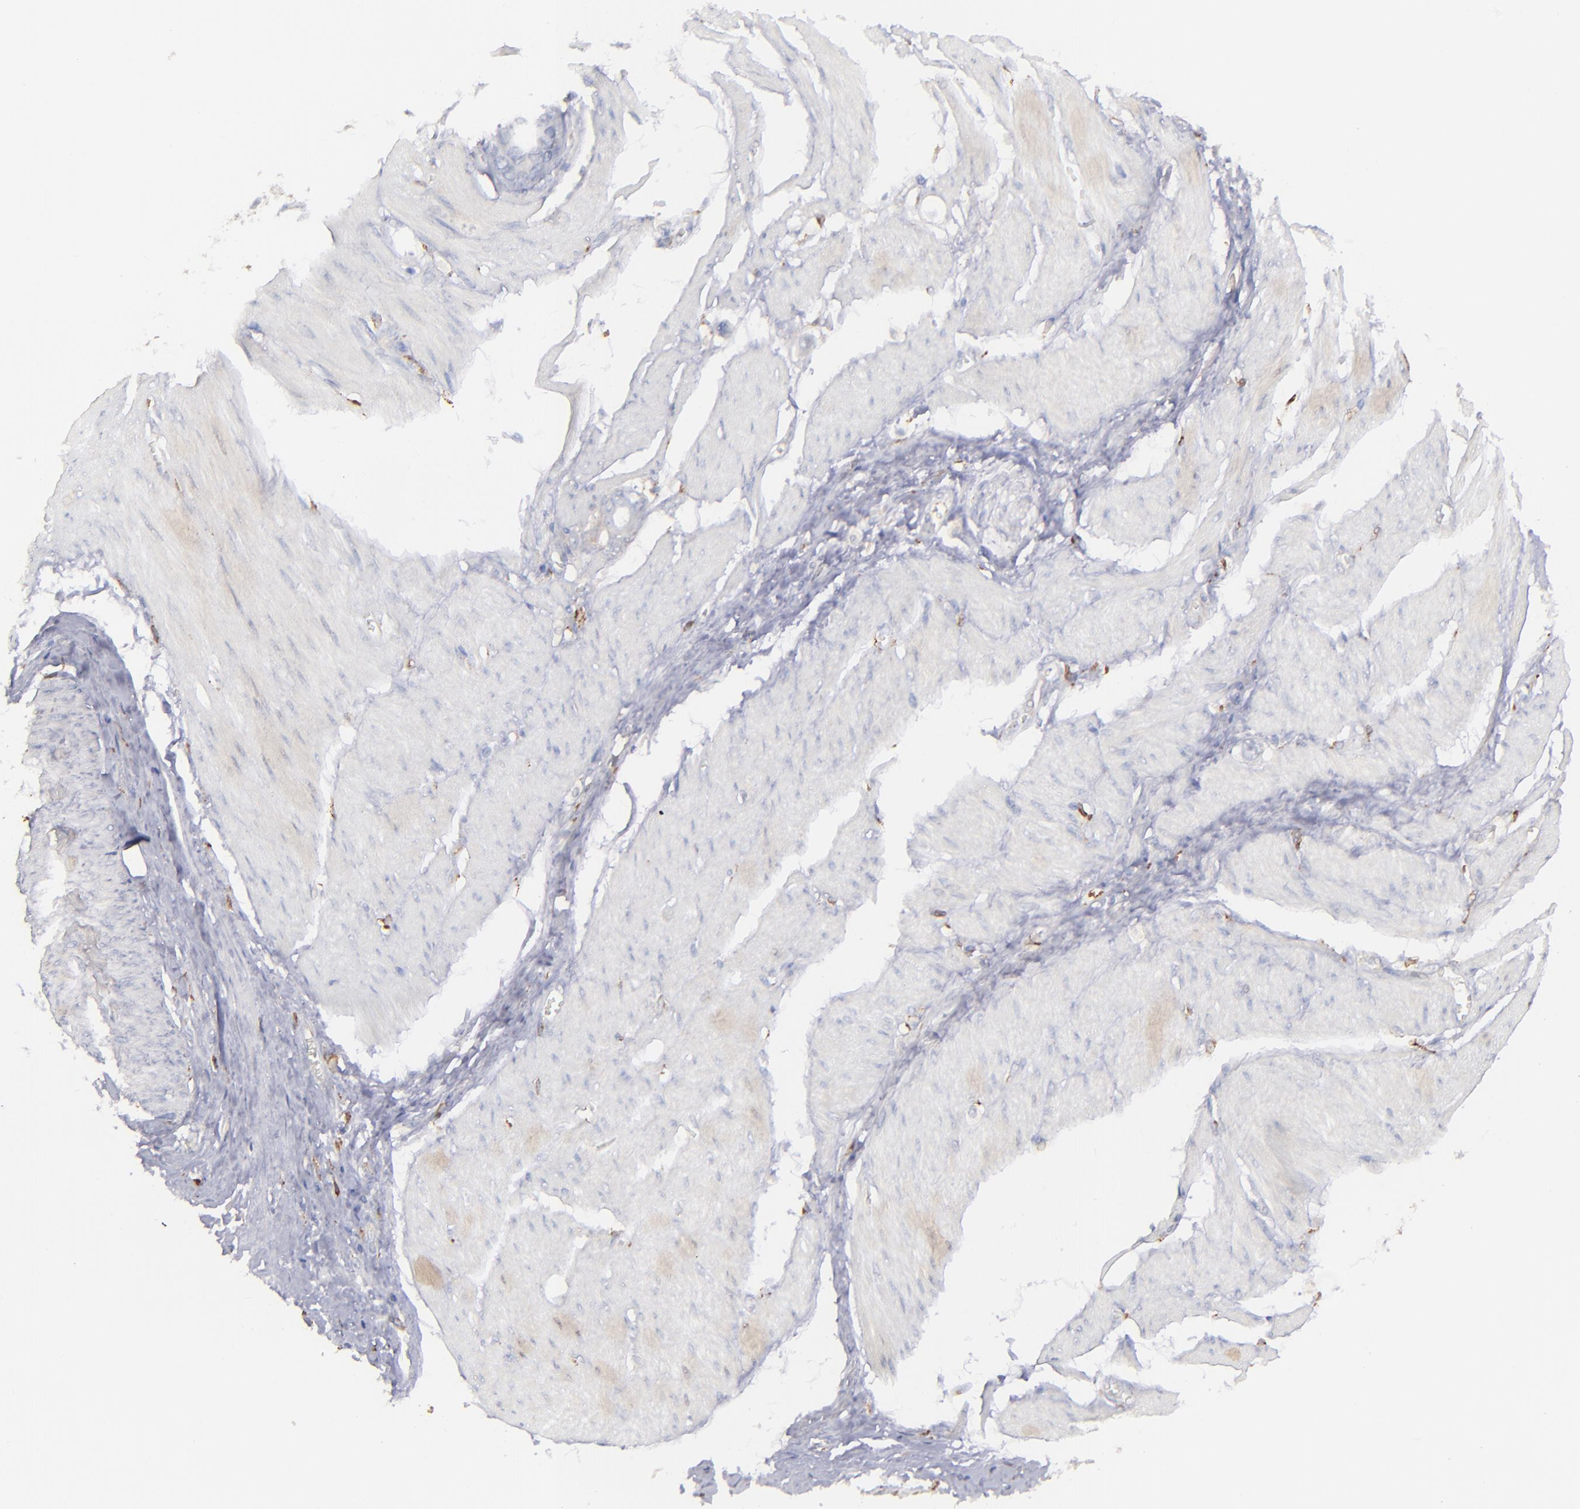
{"staining": {"intensity": "negative", "quantity": "none", "location": "none"}, "tissue": "stomach cancer", "cell_type": "Tumor cells", "image_type": "cancer", "snomed": [{"axis": "morphology", "description": "Adenocarcinoma, NOS"}, {"axis": "topography", "description": "Stomach"}], "caption": "Tumor cells show no significant expression in stomach cancer (adenocarcinoma). (DAB immunohistochemistry with hematoxylin counter stain).", "gene": "C1QA", "patient": {"sex": "male", "age": 78}}